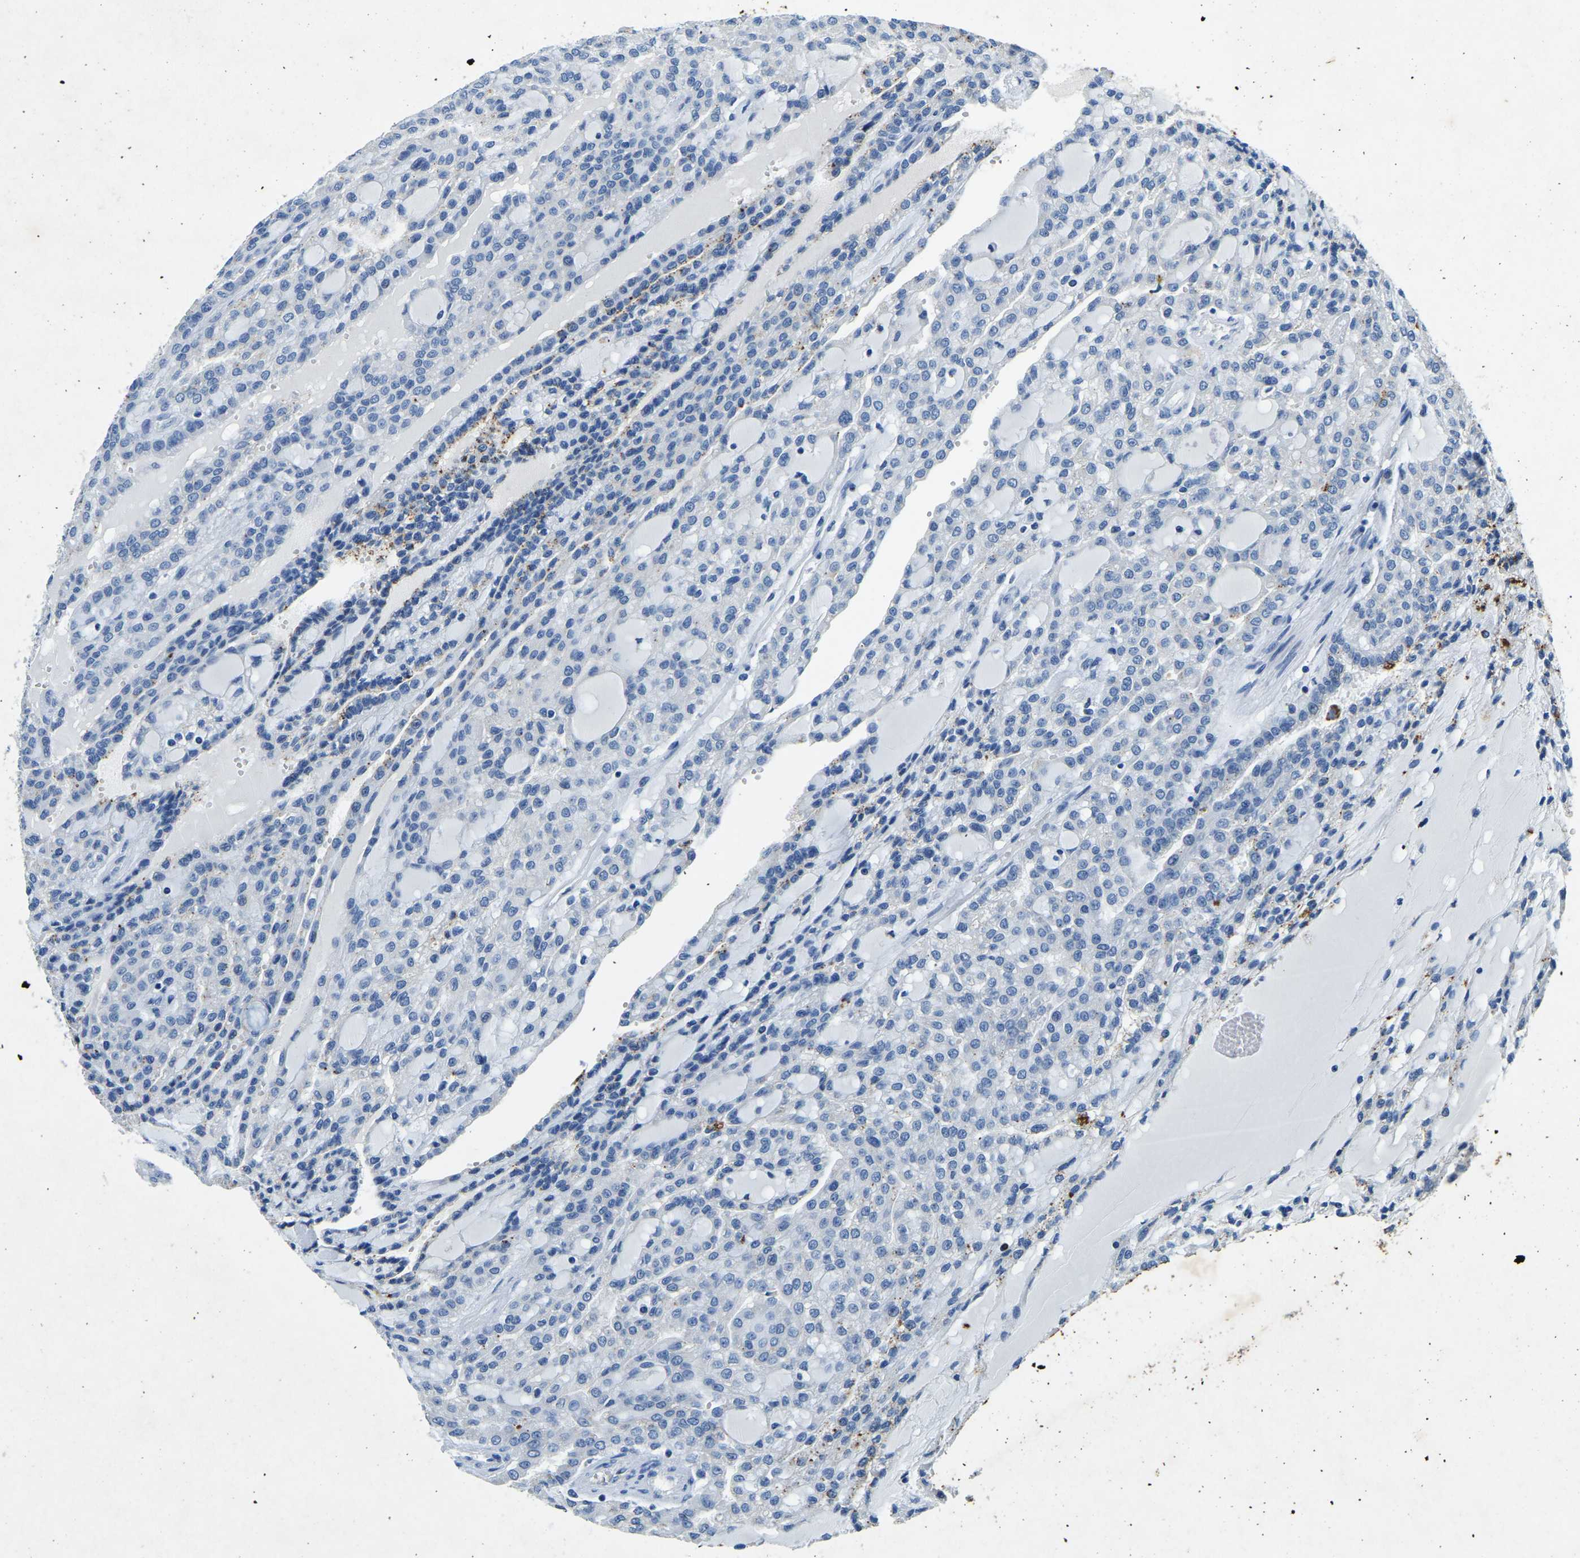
{"staining": {"intensity": "negative", "quantity": "none", "location": "none"}, "tissue": "renal cancer", "cell_type": "Tumor cells", "image_type": "cancer", "snomed": [{"axis": "morphology", "description": "Adenocarcinoma, NOS"}, {"axis": "topography", "description": "Kidney"}], "caption": "Human renal cancer (adenocarcinoma) stained for a protein using immunohistochemistry (IHC) shows no staining in tumor cells.", "gene": "UBN2", "patient": {"sex": "male", "age": 63}}